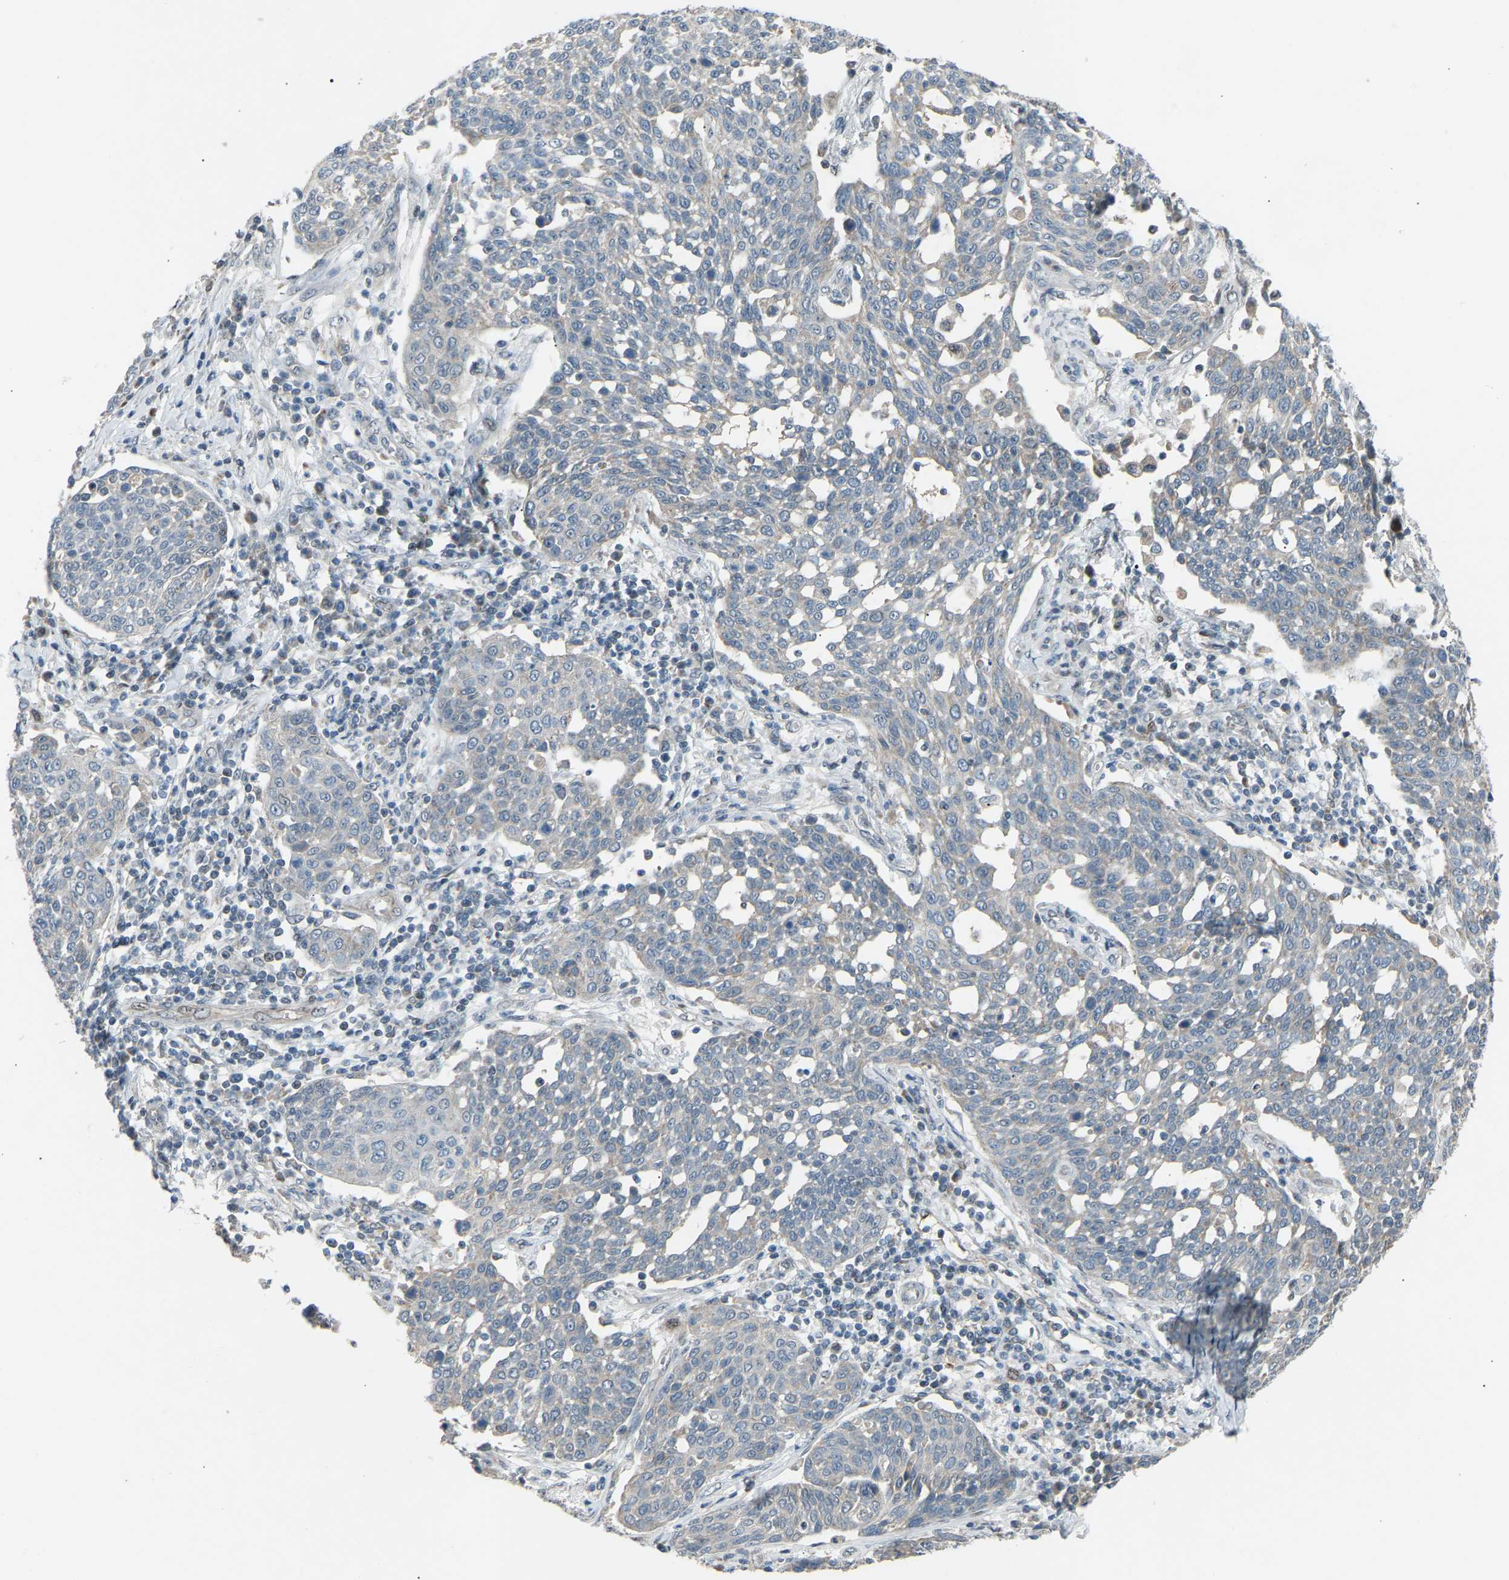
{"staining": {"intensity": "negative", "quantity": "none", "location": "none"}, "tissue": "cervical cancer", "cell_type": "Tumor cells", "image_type": "cancer", "snomed": [{"axis": "morphology", "description": "Squamous cell carcinoma, NOS"}, {"axis": "topography", "description": "Cervix"}], "caption": "Micrograph shows no protein expression in tumor cells of cervical cancer tissue.", "gene": "VPS41", "patient": {"sex": "female", "age": 34}}